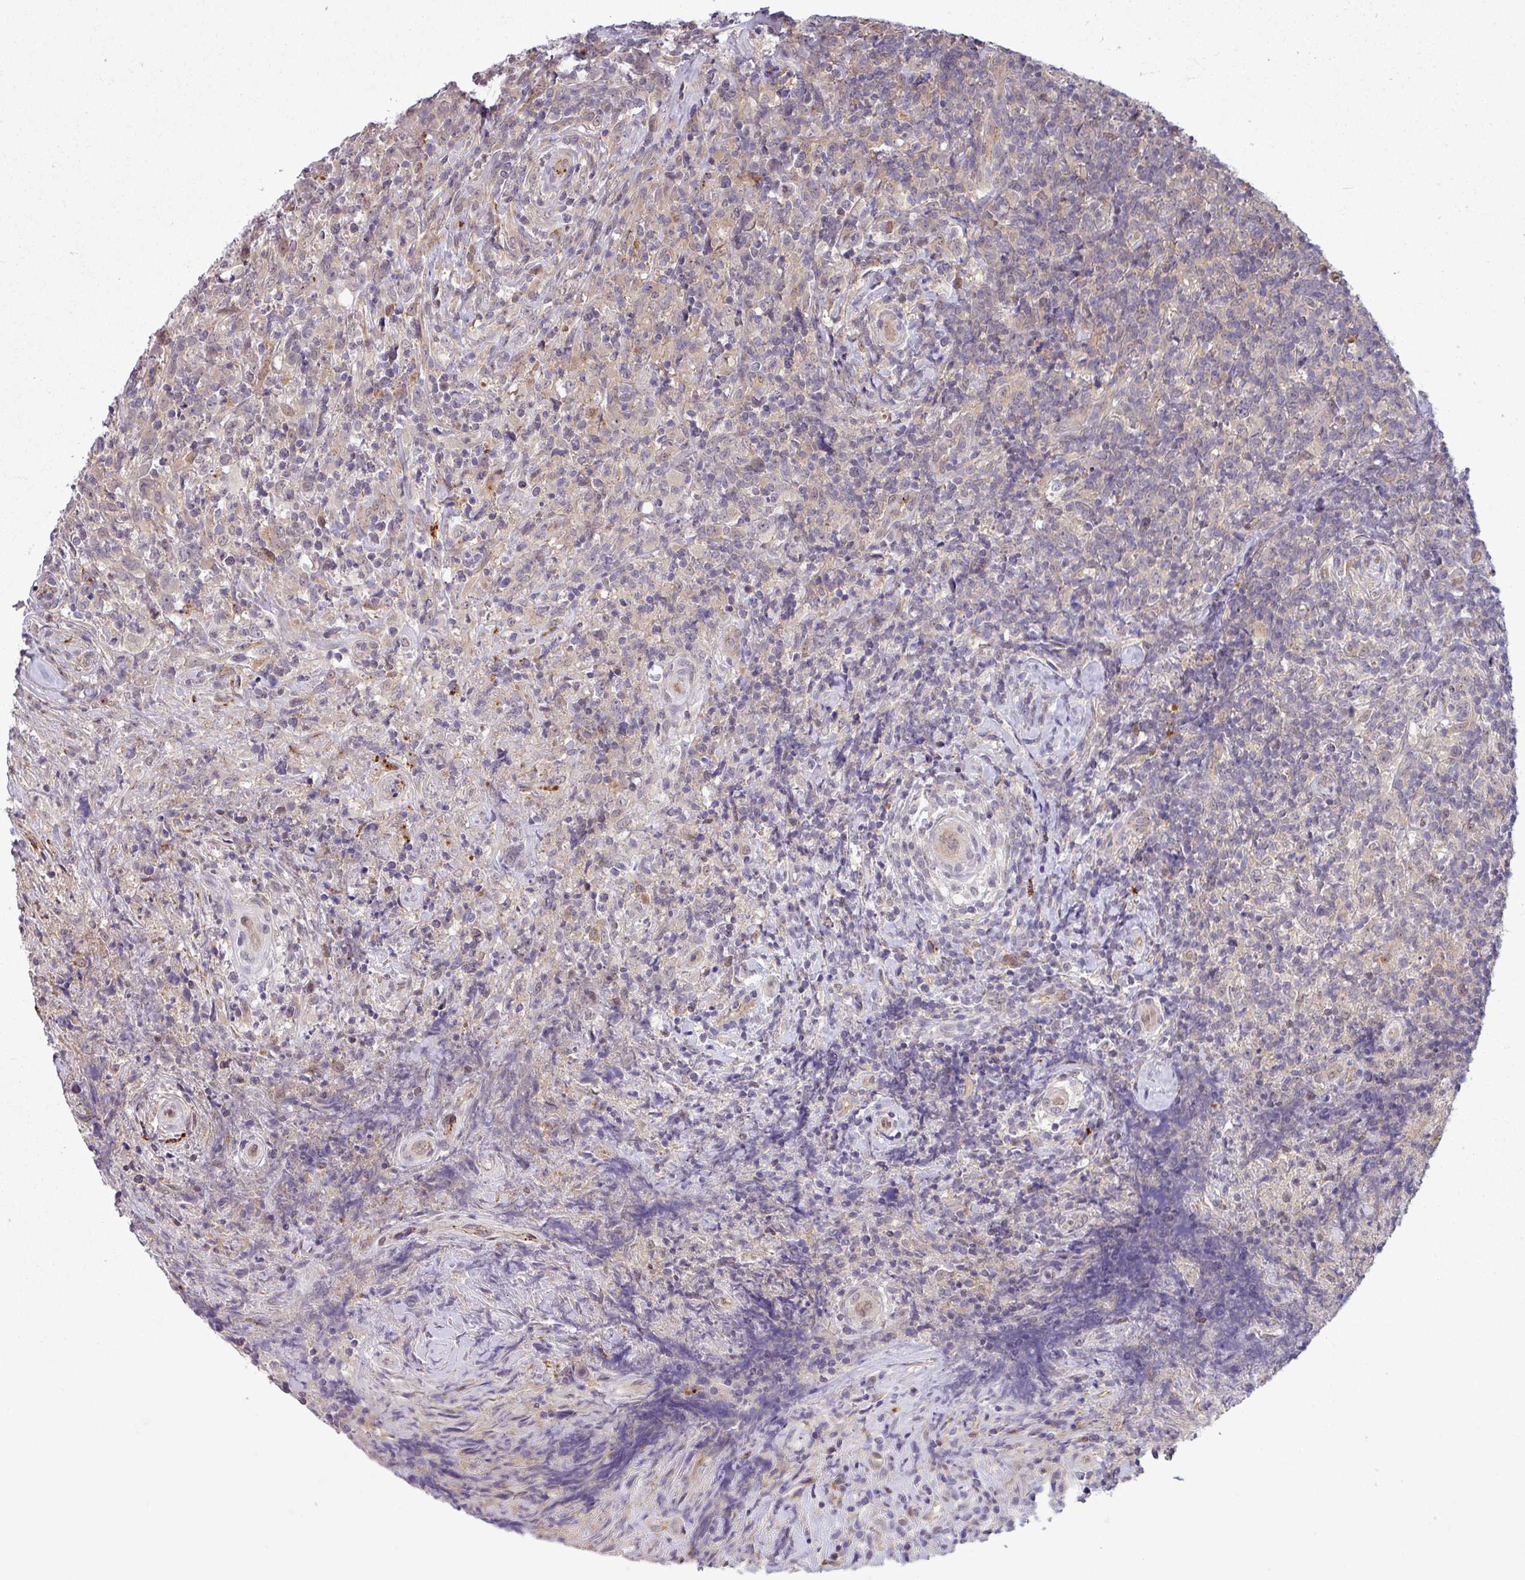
{"staining": {"intensity": "negative", "quantity": "none", "location": "none"}, "tissue": "lymphoma", "cell_type": "Tumor cells", "image_type": "cancer", "snomed": [{"axis": "morphology", "description": "Hodgkin's disease, NOS"}, {"axis": "topography", "description": "Lymph node"}], "caption": "Human Hodgkin's disease stained for a protein using immunohistochemistry reveals no staining in tumor cells.", "gene": "CCDC144A", "patient": {"sex": "female", "age": 18}}